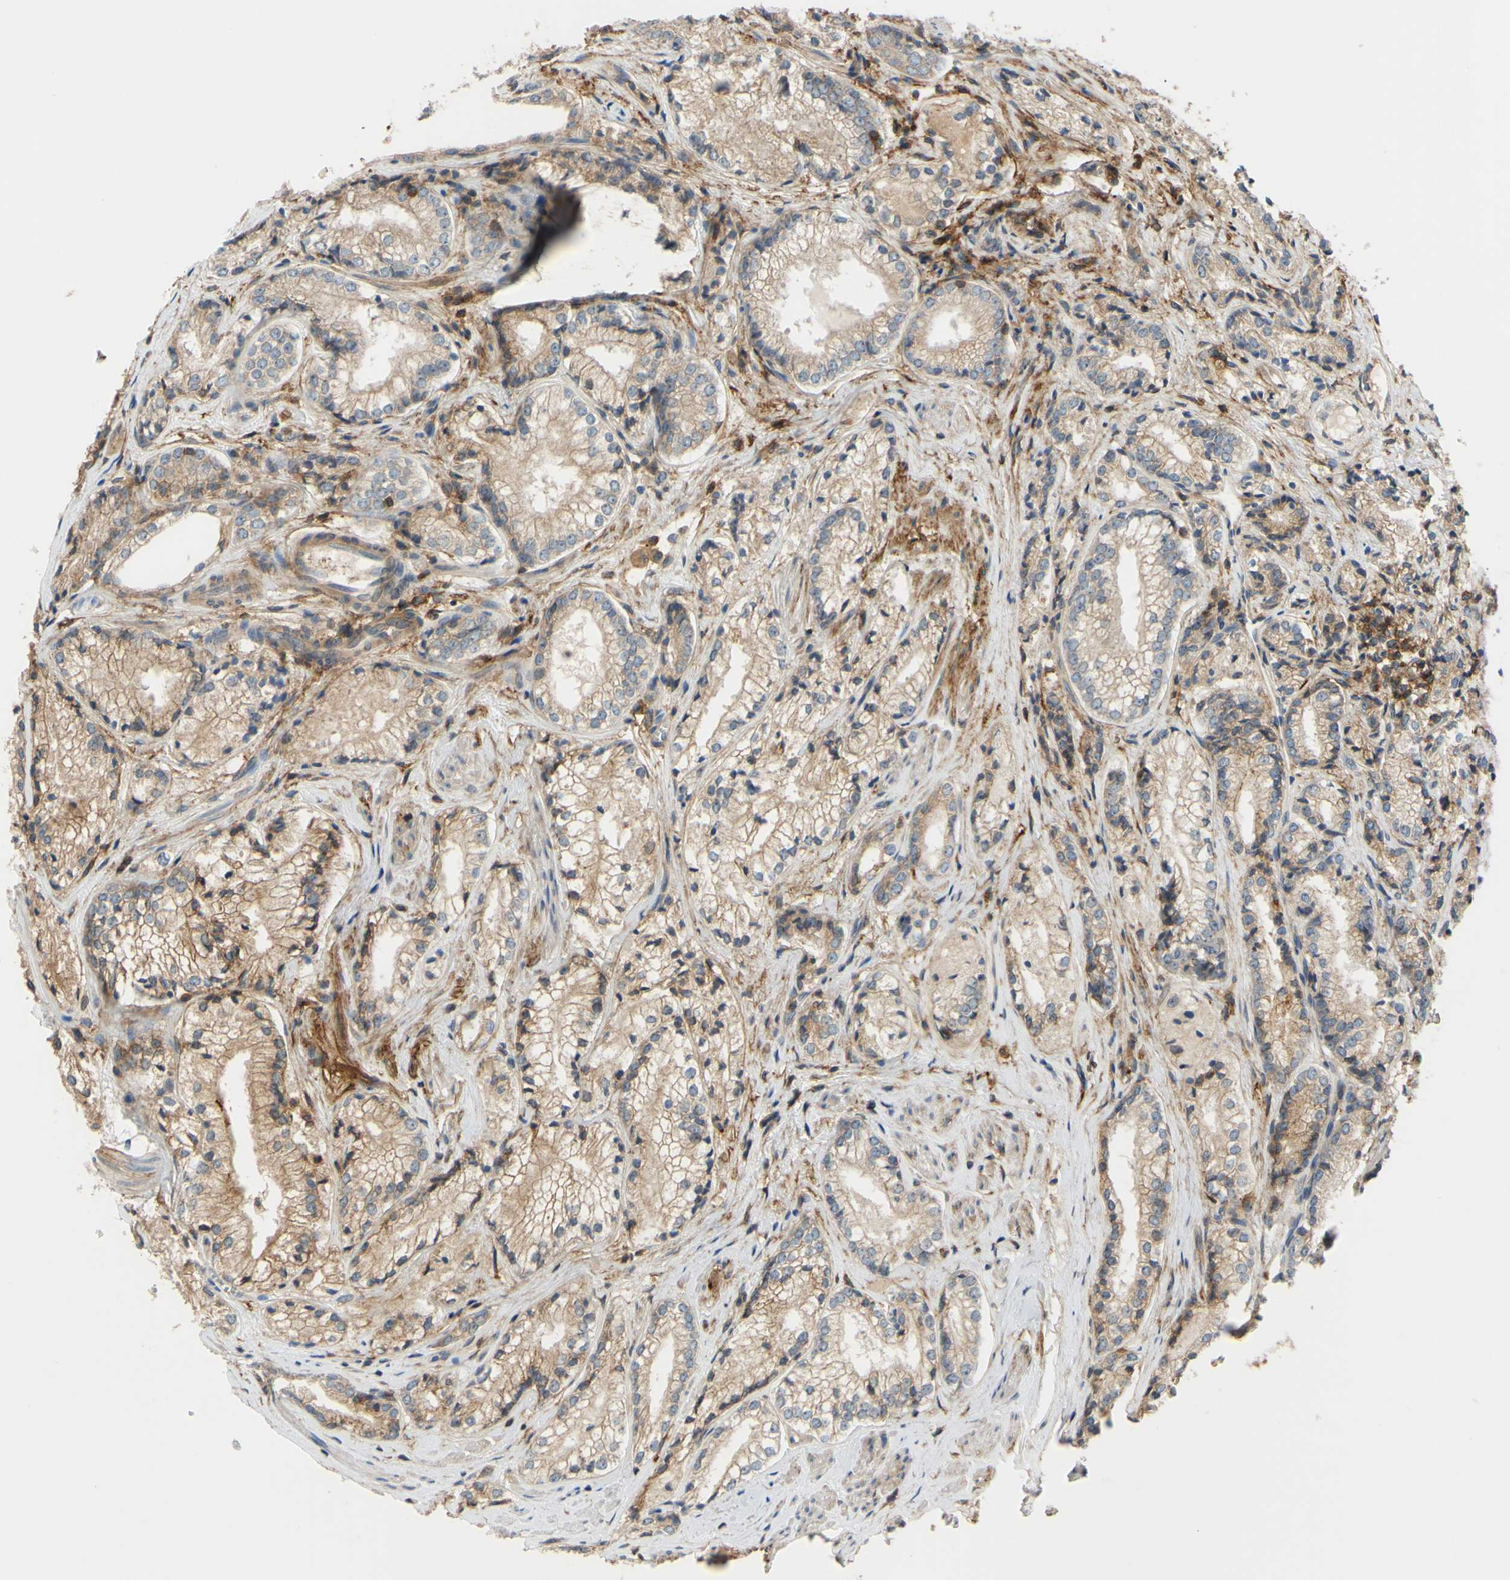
{"staining": {"intensity": "weak", "quantity": ">75%", "location": "cytoplasmic/membranous"}, "tissue": "prostate cancer", "cell_type": "Tumor cells", "image_type": "cancer", "snomed": [{"axis": "morphology", "description": "Adenocarcinoma, Low grade"}, {"axis": "topography", "description": "Prostate"}], "caption": "Low-grade adenocarcinoma (prostate) stained with immunohistochemistry (IHC) exhibits weak cytoplasmic/membranous staining in approximately >75% of tumor cells.", "gene": "POR", "patient": {"sex": "male", "age": 60}}